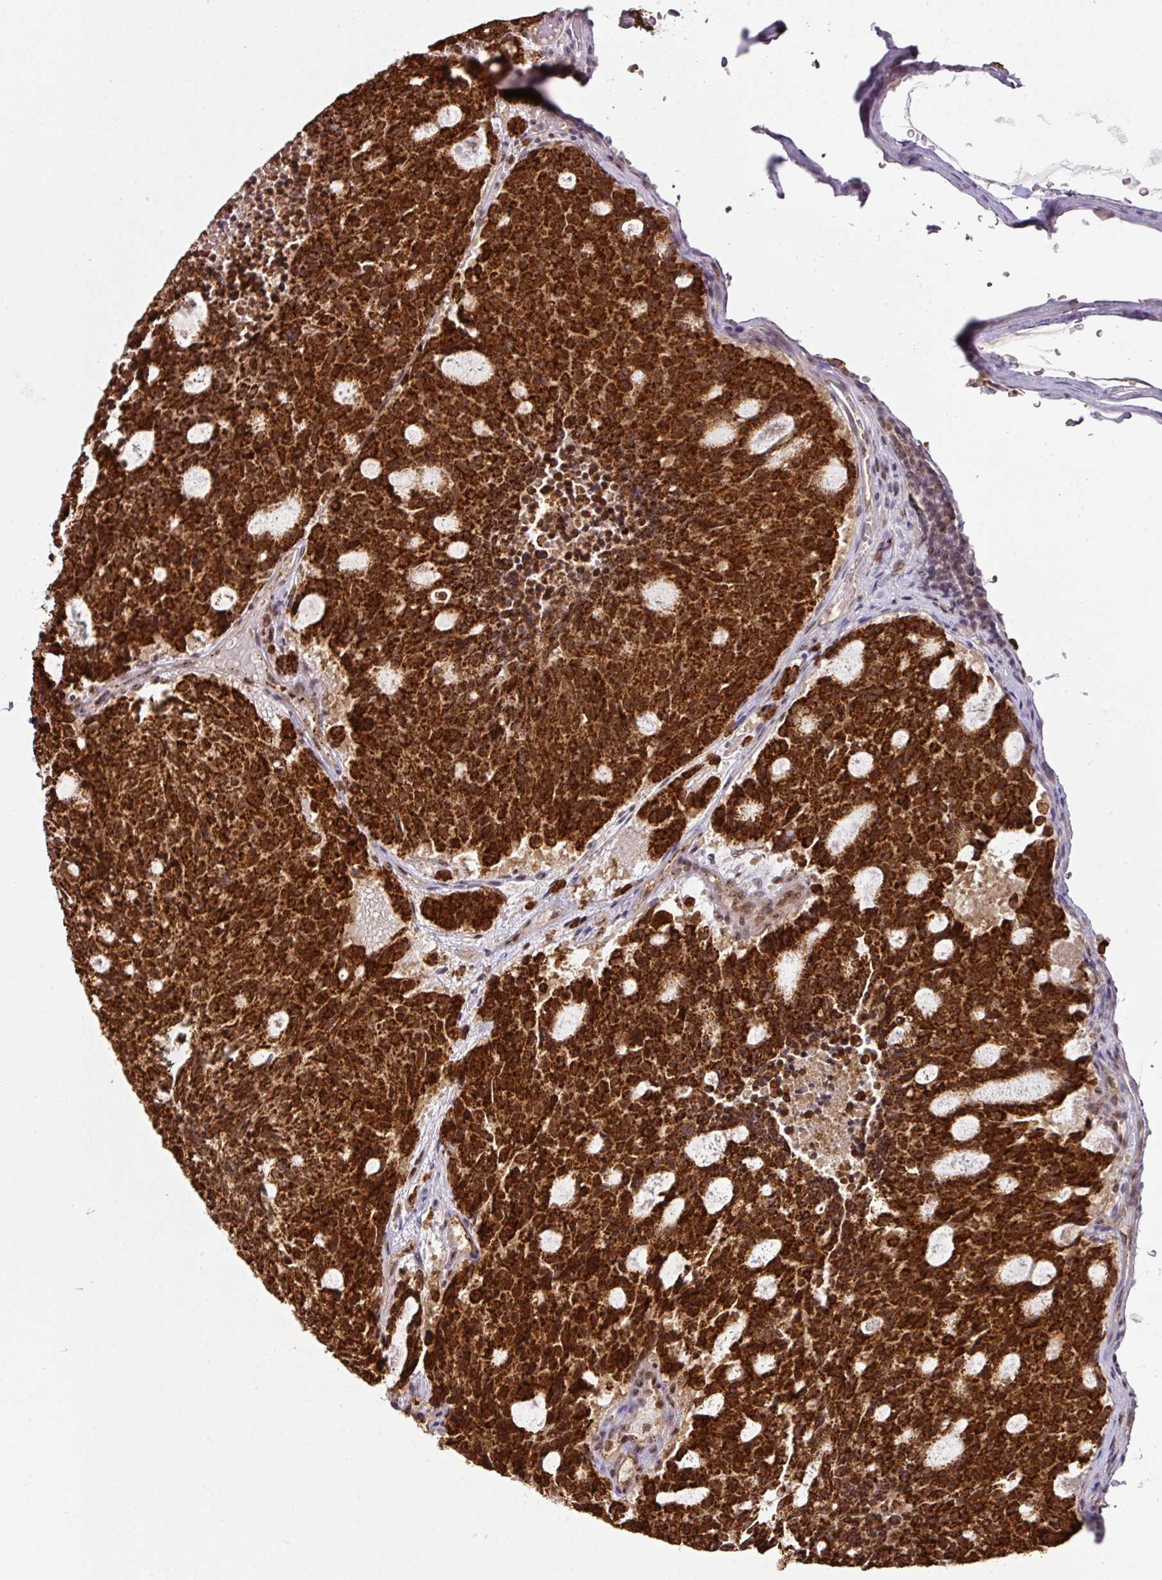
{"staining": {"intensity": "strong", "quantity": ">75%", "location": "cytoplasmic/membranous,nuclear"}, "tissue": "carcinoid", "cell_type": "Tumor cells", "image_type": "cancer", "snomed": [{"axis": "morphology", "description": "Carcinoid, malignant, NOS"}, {"axis": "topography", "description": "Pancreas"}], "caption": "Protein staining by immunohistochemistry reveals strong cytoplasmic/membranous and nuclear expression in about >75% of tumor cells in carcinoid.", "gene": "RANBP9", "patient": {"sex": "female", "age": 54}}